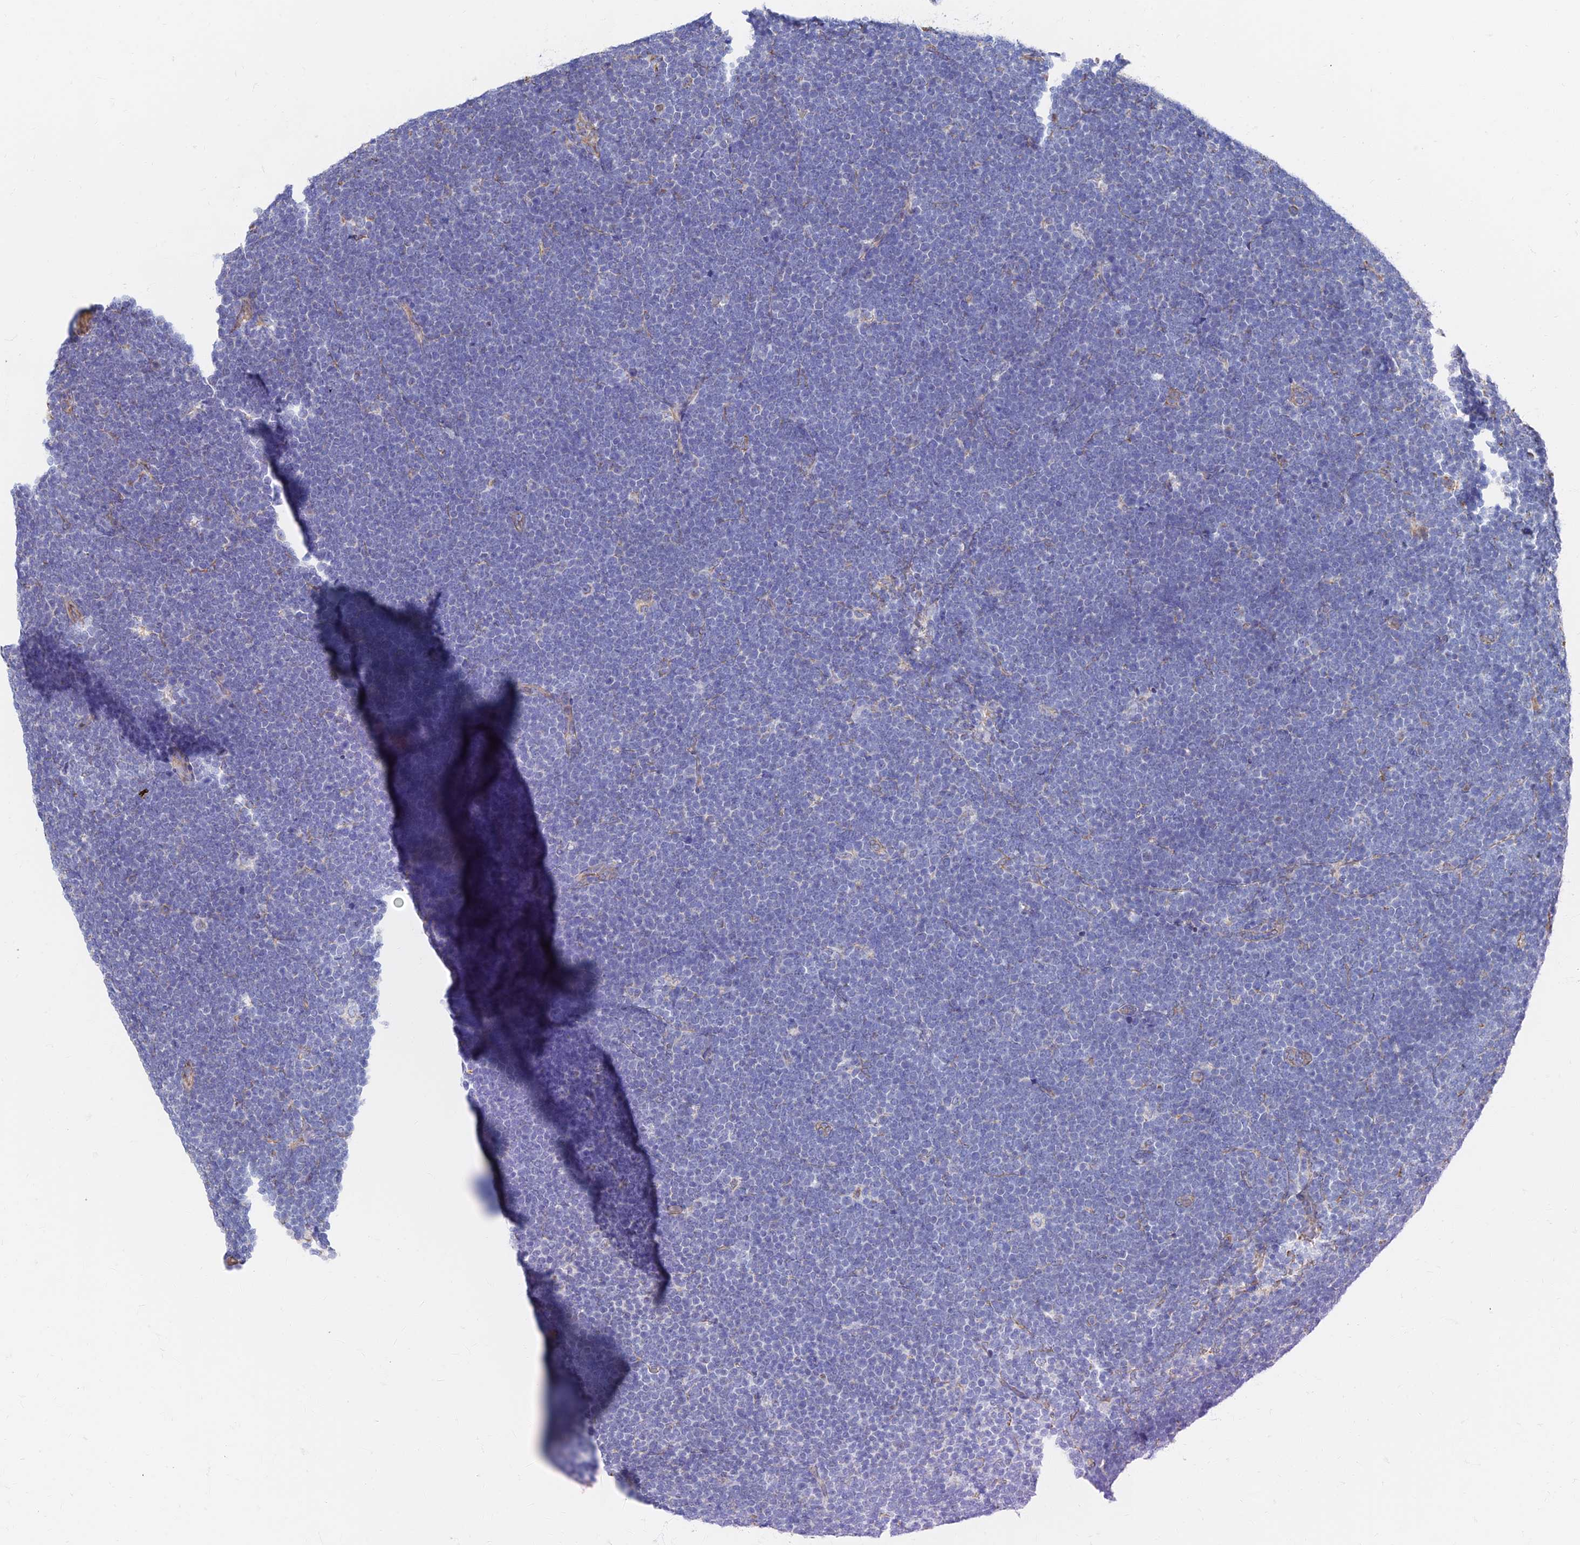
{"staining": {"intensity": "negative", "quantity": "none", "location": "none"}, "tissue": "lymphoma", "cell_type": "Tumor cells", "image_type": "cancer", "snomed": [{"axis": "morphology", "description": "Malignant lymphoma, non-Hodgkin's type, High grade"}, {"axis": "topography", "description": "Lymph node"}], "caption": "The image displays no staining of tumor cells in lymphoma.", "gene": "RMC1", "patient": {"sex": "male", "age": 13}}